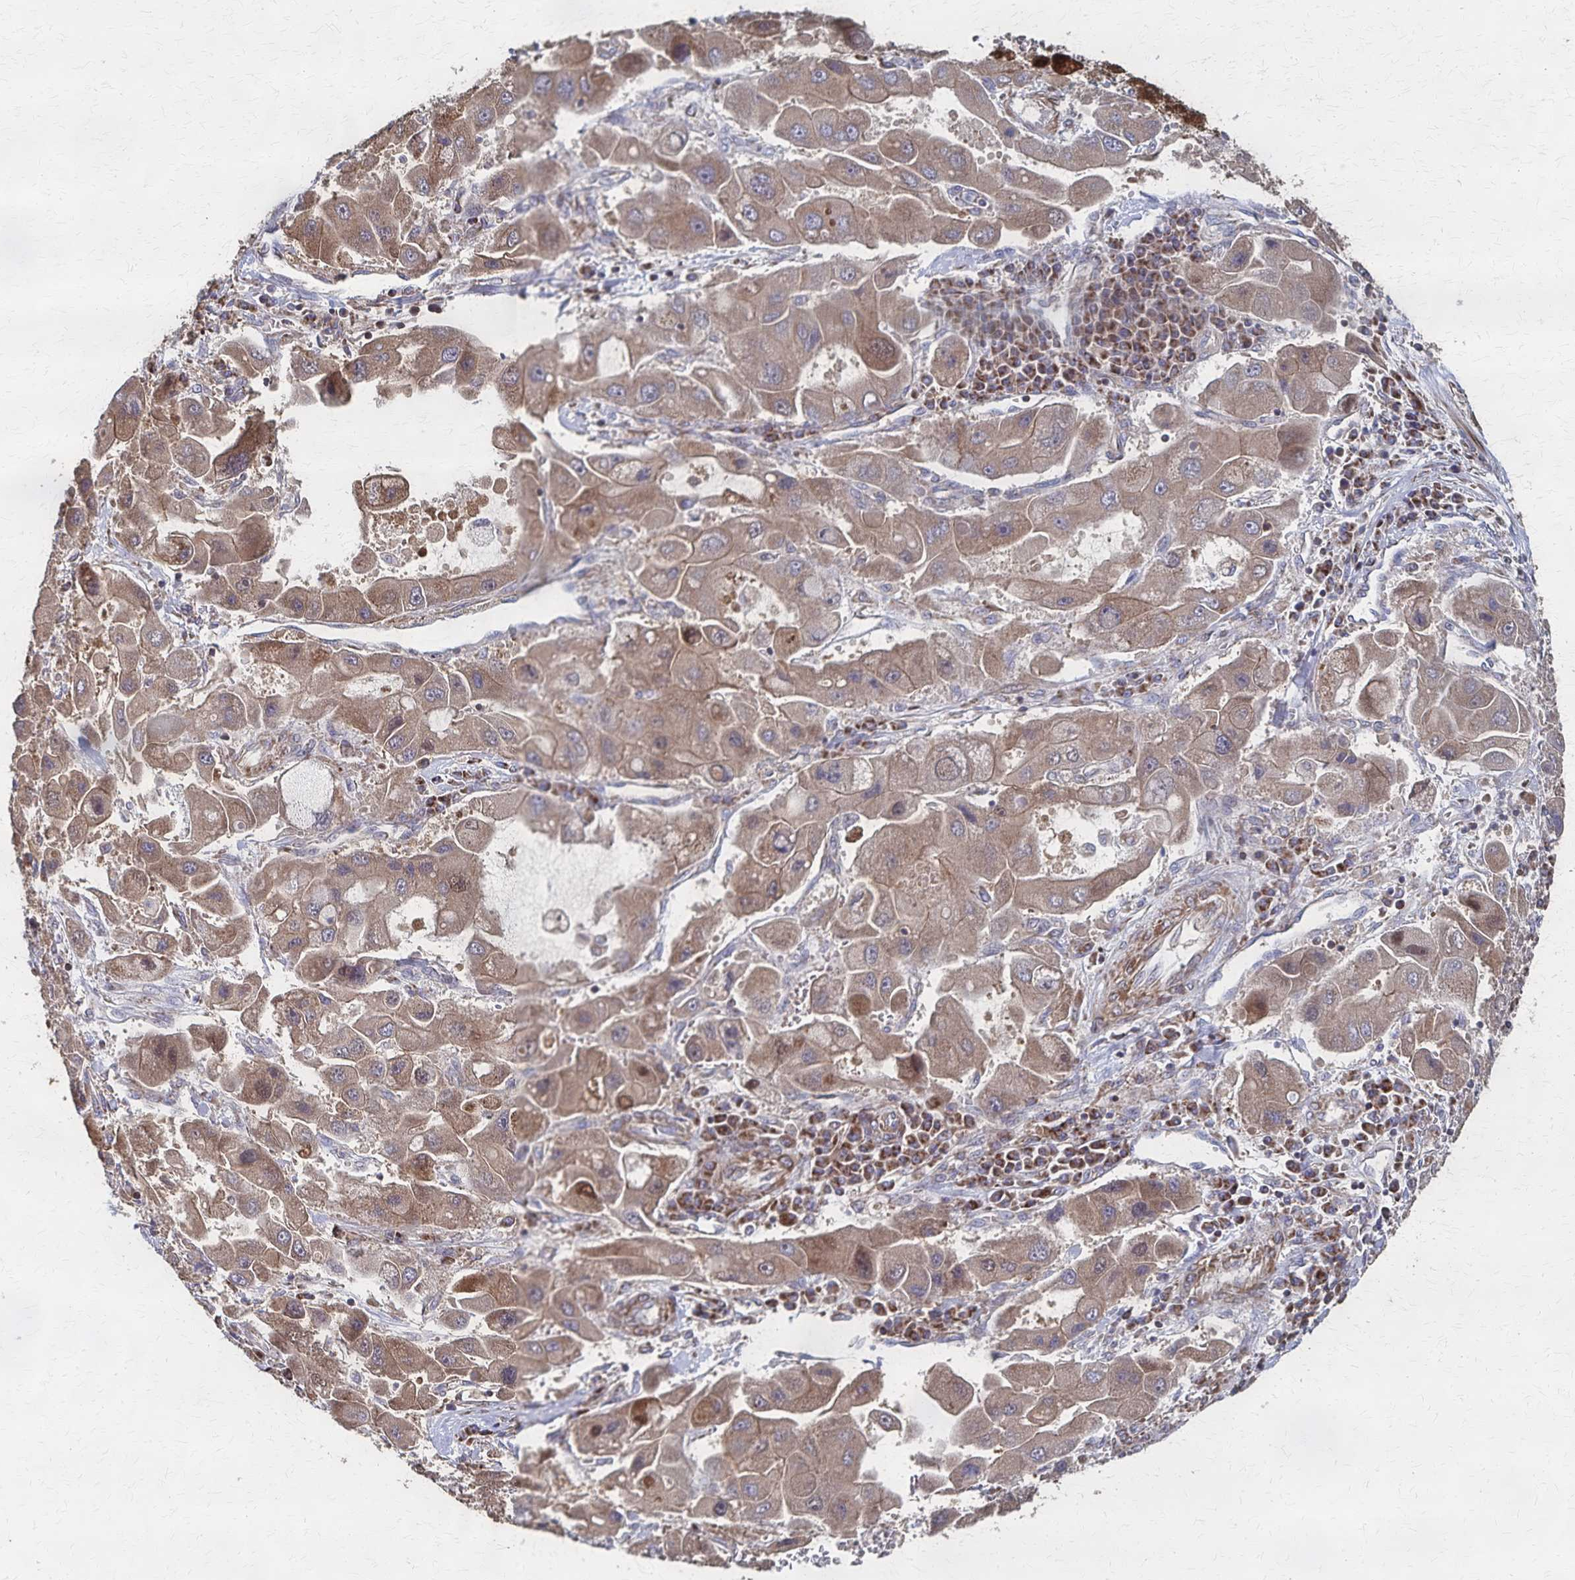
{"staining": {"intensity": "moderate", "quantity": ">75%", "location": "cytoplasmic/membranous,nuclear"}, "tissue": "liver cancer", "cell_type": "Tumor cells", "image_type": "cancer", "snomed": [{"axis": "morphology", "description": "Carcinoma, Hepatocellular, NOS"}, {"axis": "topography", "description": "Liver"}], "caption": "Moderate cytoplasmic/membranous and nuclear protein expression is present in approximately >75% of tumor cells in hepatocellular carcinoma (liver). The protein is stained brown, and the nuclei are stained in blue (DAB (3,3'-diaminobenzidine) IHC with brightfield microscopy, high magnification).", "gene": "PGAP2", "patient": {"sex": "male", "age": 24}}